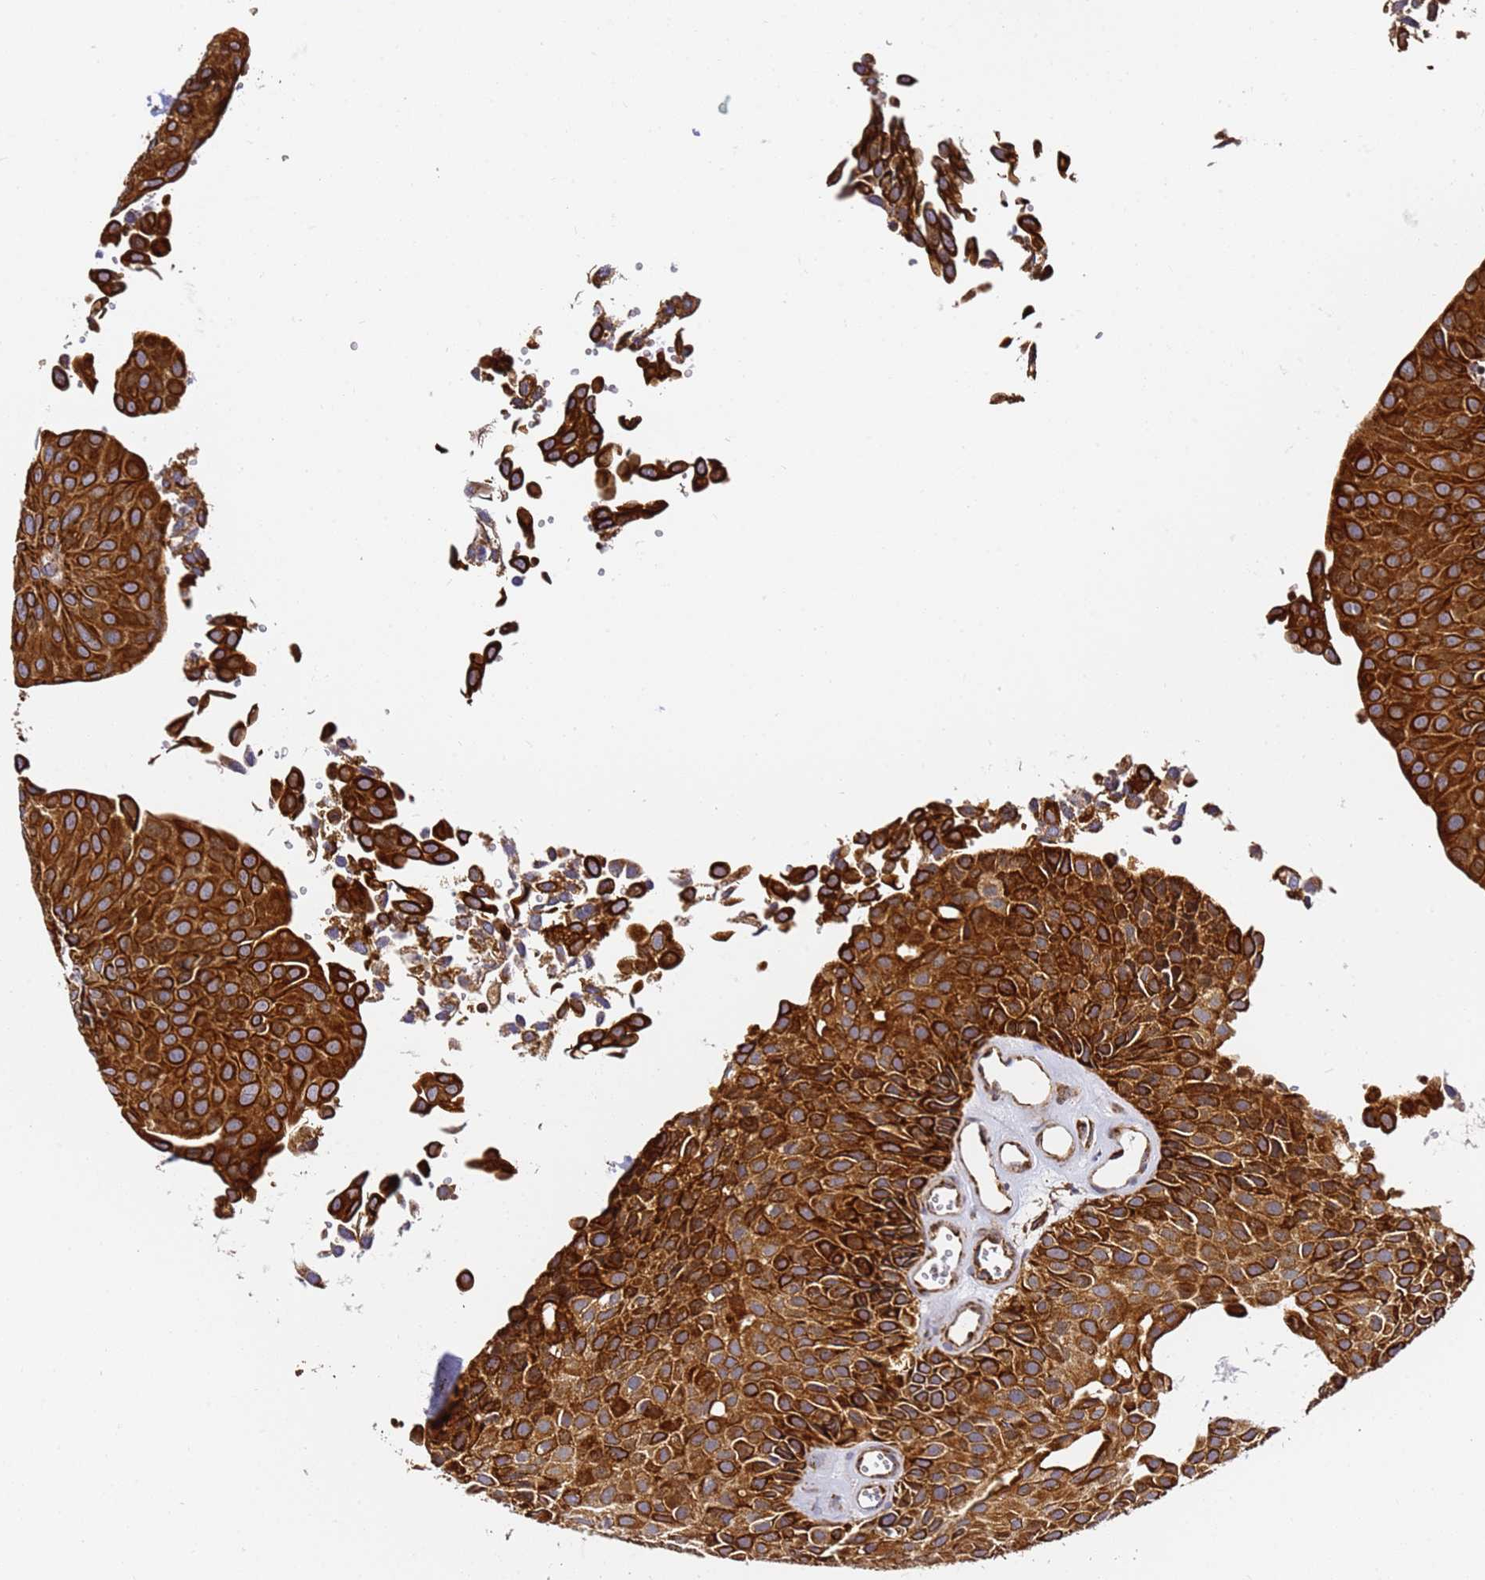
{"staining": {"intensity": "strong", "quantity": ">75%", "location": "cytoplasmic/membranous"}, "tissue": "urothelial cancer", "cell_type": "Tumor cells", "image_type": "cancer", "snomed": [{"axis": "morphology", "description": "Urothelial carcinoma, Low grade"}, {"axis": "topography", "description": "Urinary bladder"}], "caption": "This histopathology image exhibits immunohistochemistry (IHC) staining of human urothelial carcinoma (low-grade), with high strong cytoplasmic/membranous staining in about >75% of tumor cells.", "gene": "NDUFA3", "patient": {"sex": "male", "age": 88}}